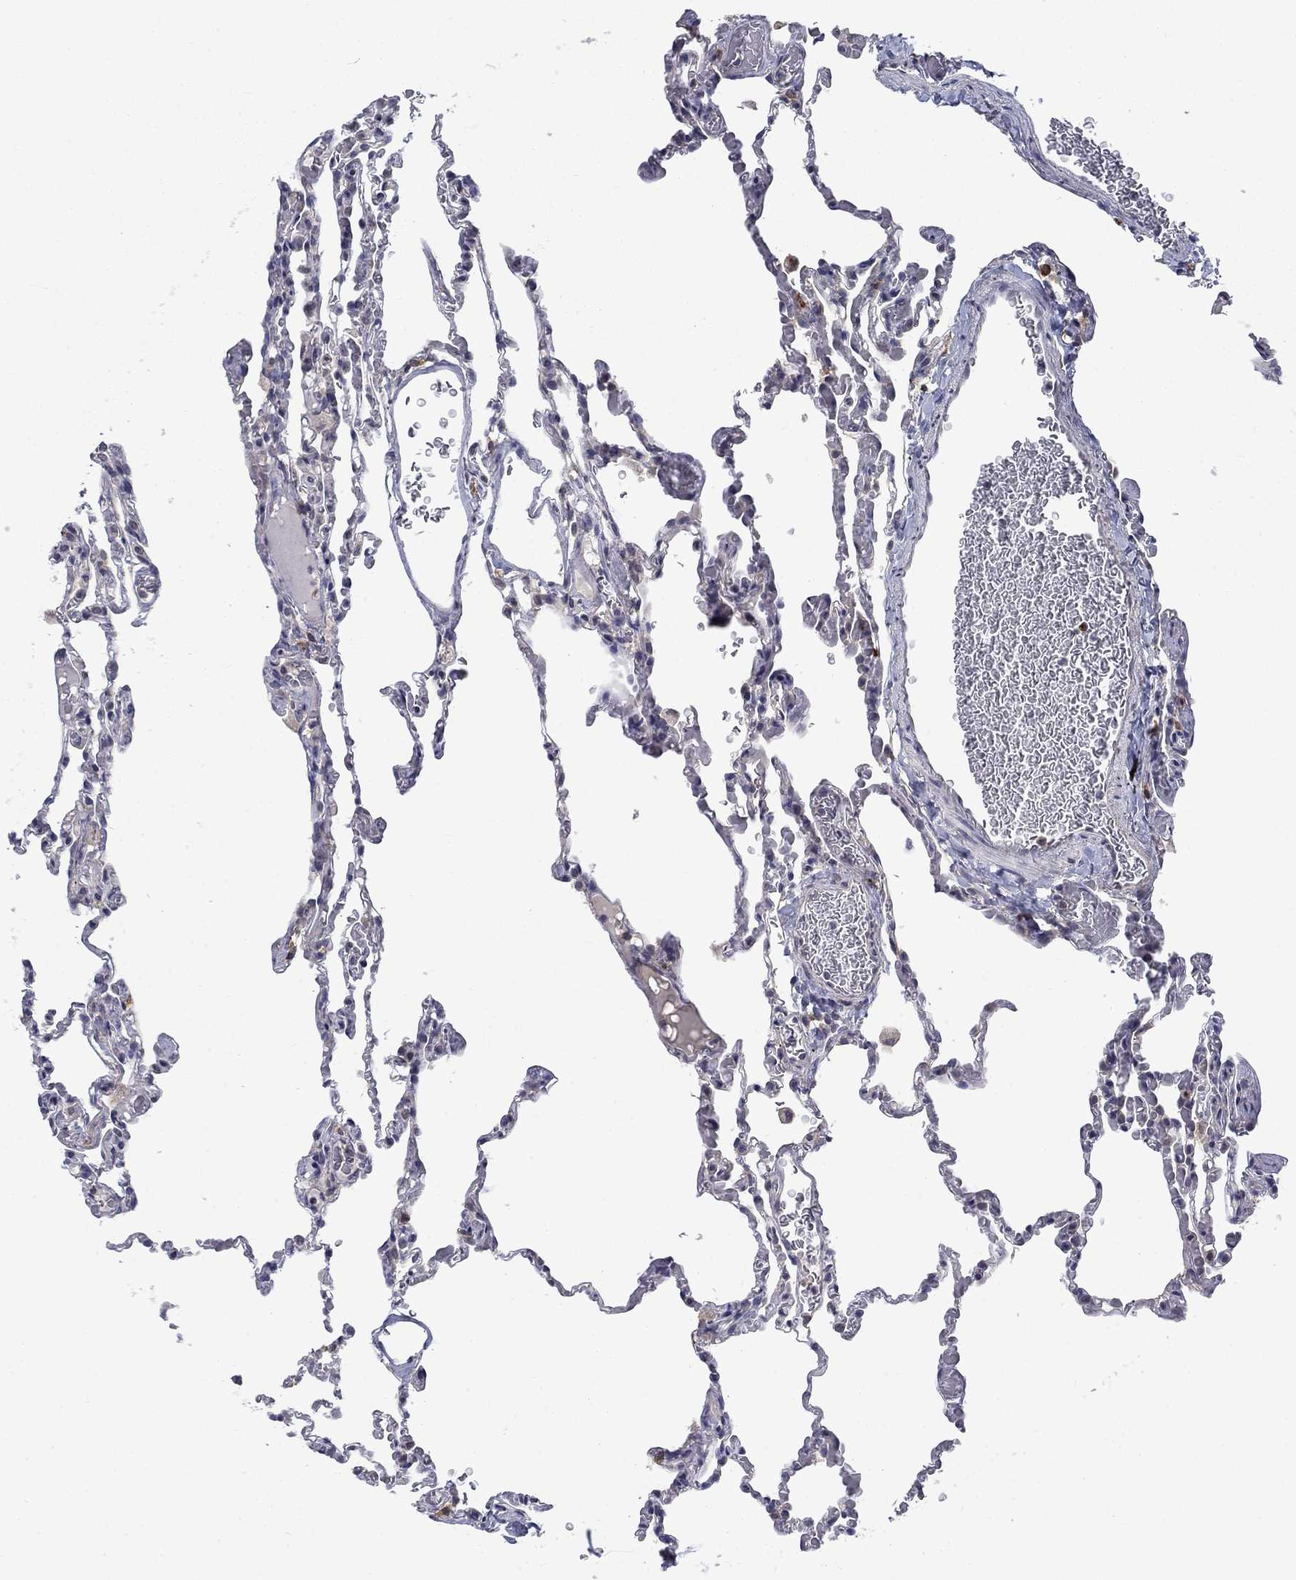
{"staining": {"intensity": "negative", "quantity": "none", "location": "none"}, "tissue": "lung", "cell_type": "Alveolar cells", "image_type": "normal", "snomed": [{"axis": "morphology", "description": "Normal tissue, NOS"}, {"axis": "topography", "description": "Lung"}], "caption": "Alveolar cells show no significant protein expression in benign lung.", "gene": "PCBP2", "patient": {"sex": "female", "age": 43}}